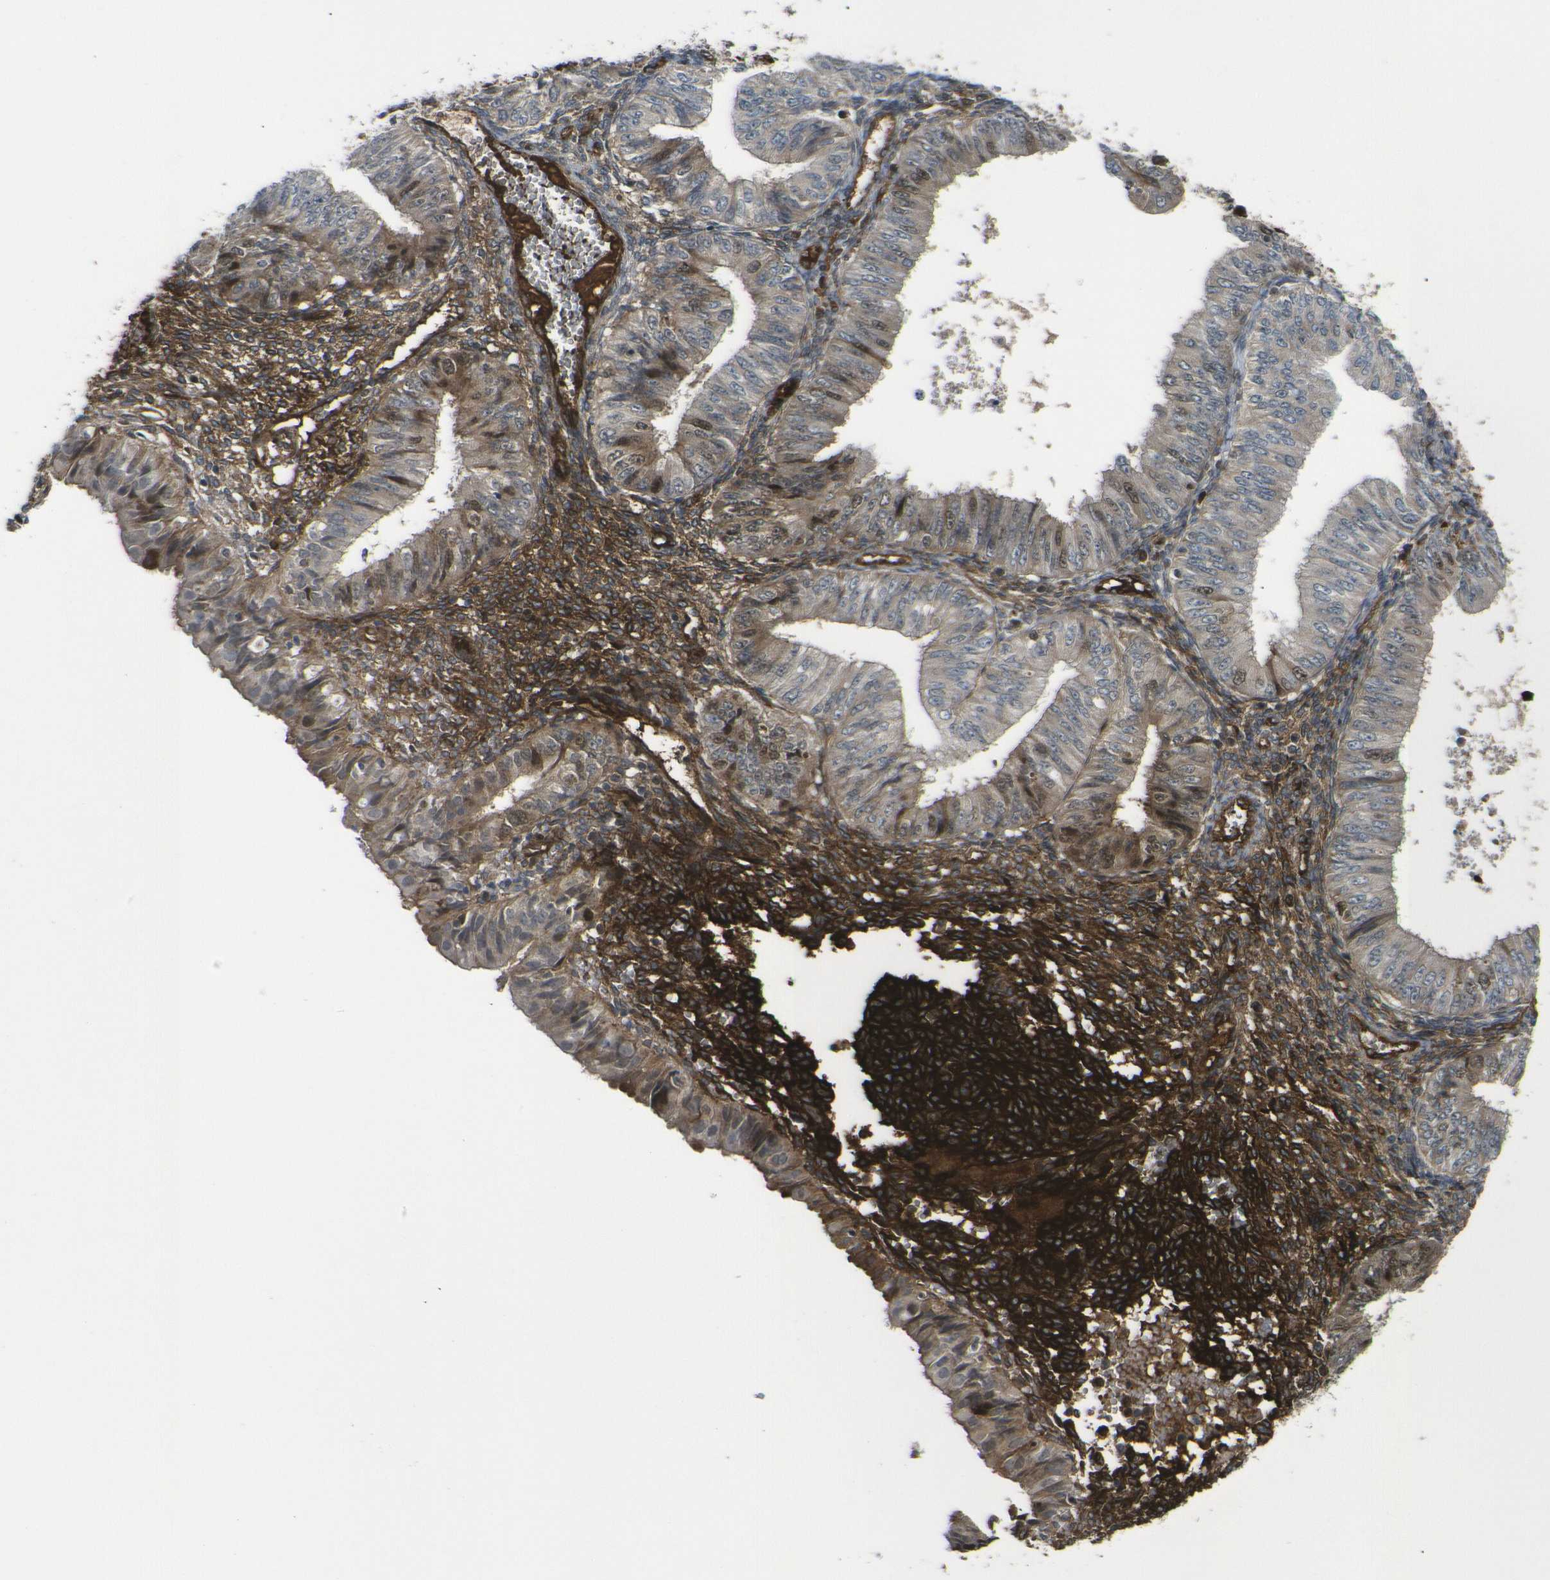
{"staining": {"intensity": "moderate", "quantity": "25%-75%", "location": "cytoplasmic/membranous,nuclear"}, "tissue": "endometrial cancer", "cell_type": "Tumor cells", "image_type": "cancer", "snomed": [{"axis": "morphology", "description": "Normal tissue, NOS"}, {"axis": "morphology", "description": "Adenocarcinoma, NOS"}, {"axis": "topography", "description": "Endometrium"}], "caption": "A brown stain highlights moderate cytoplasmic/membranous and nuclear positivity of a protein in human endometrial cancer tumor cells.", "gene": "ECE1", "patient": {"sex": "female", "age": 53}}